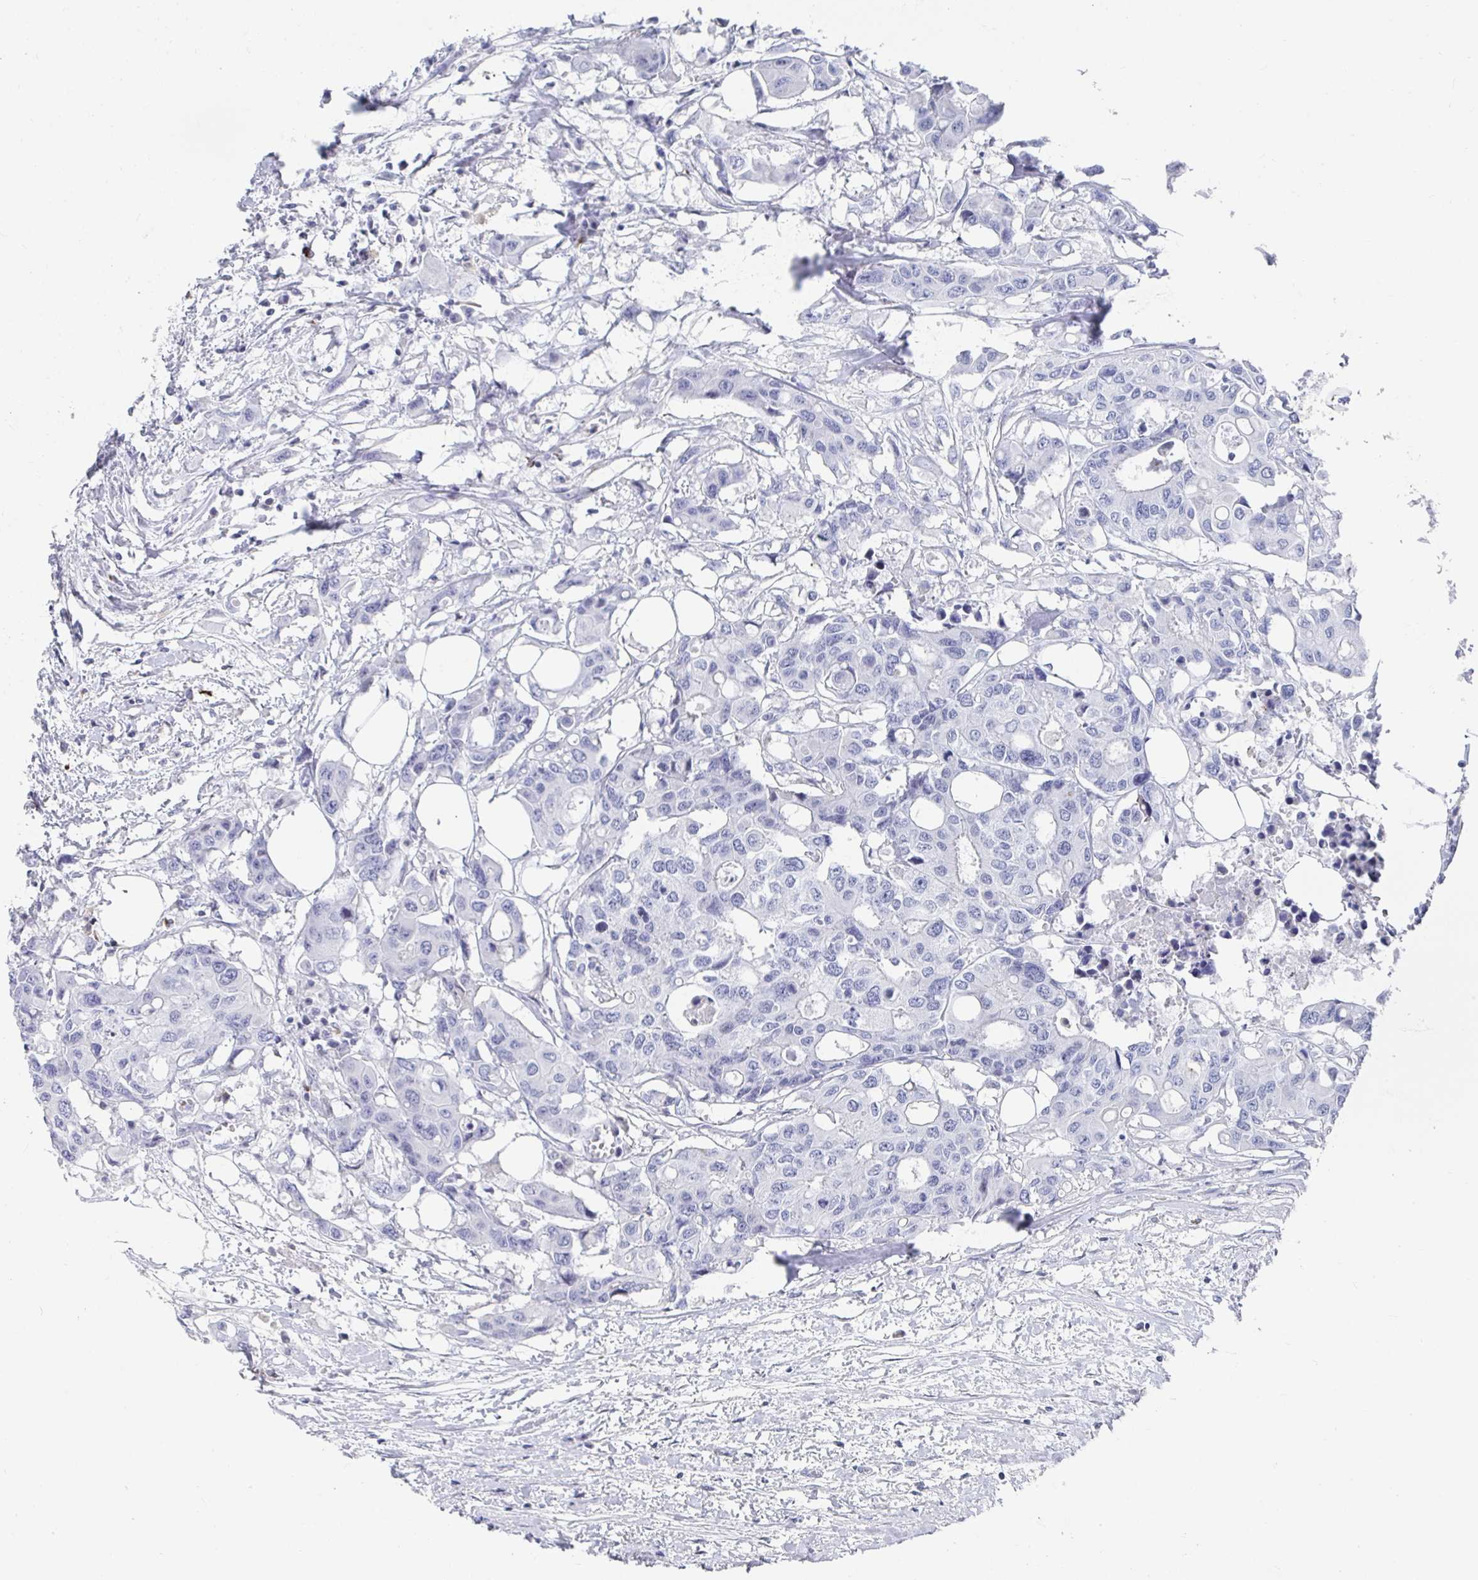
{"staining": {"intensity": "negative", "quantity": "none", "location": "none"}, "tissue": "colorectal cancer", "cell_type": "Tumor cells", "image_type": "cancer", "snomed": [{"axis": "morphology", "description": "Adenocarcinoma, NOS"}, {"axis": "topography", "description": "Colon"}], "caption": "This photomicrograph is of colorectal adenocarcinoma stained with IHC to label a protein in brown with the nuclei are counter-stained blue. There is no expression in tumor cells. Nuclei are stained in blue.", "gene": "ZFP82", "patient": {"sex": "male", "age": 77}}